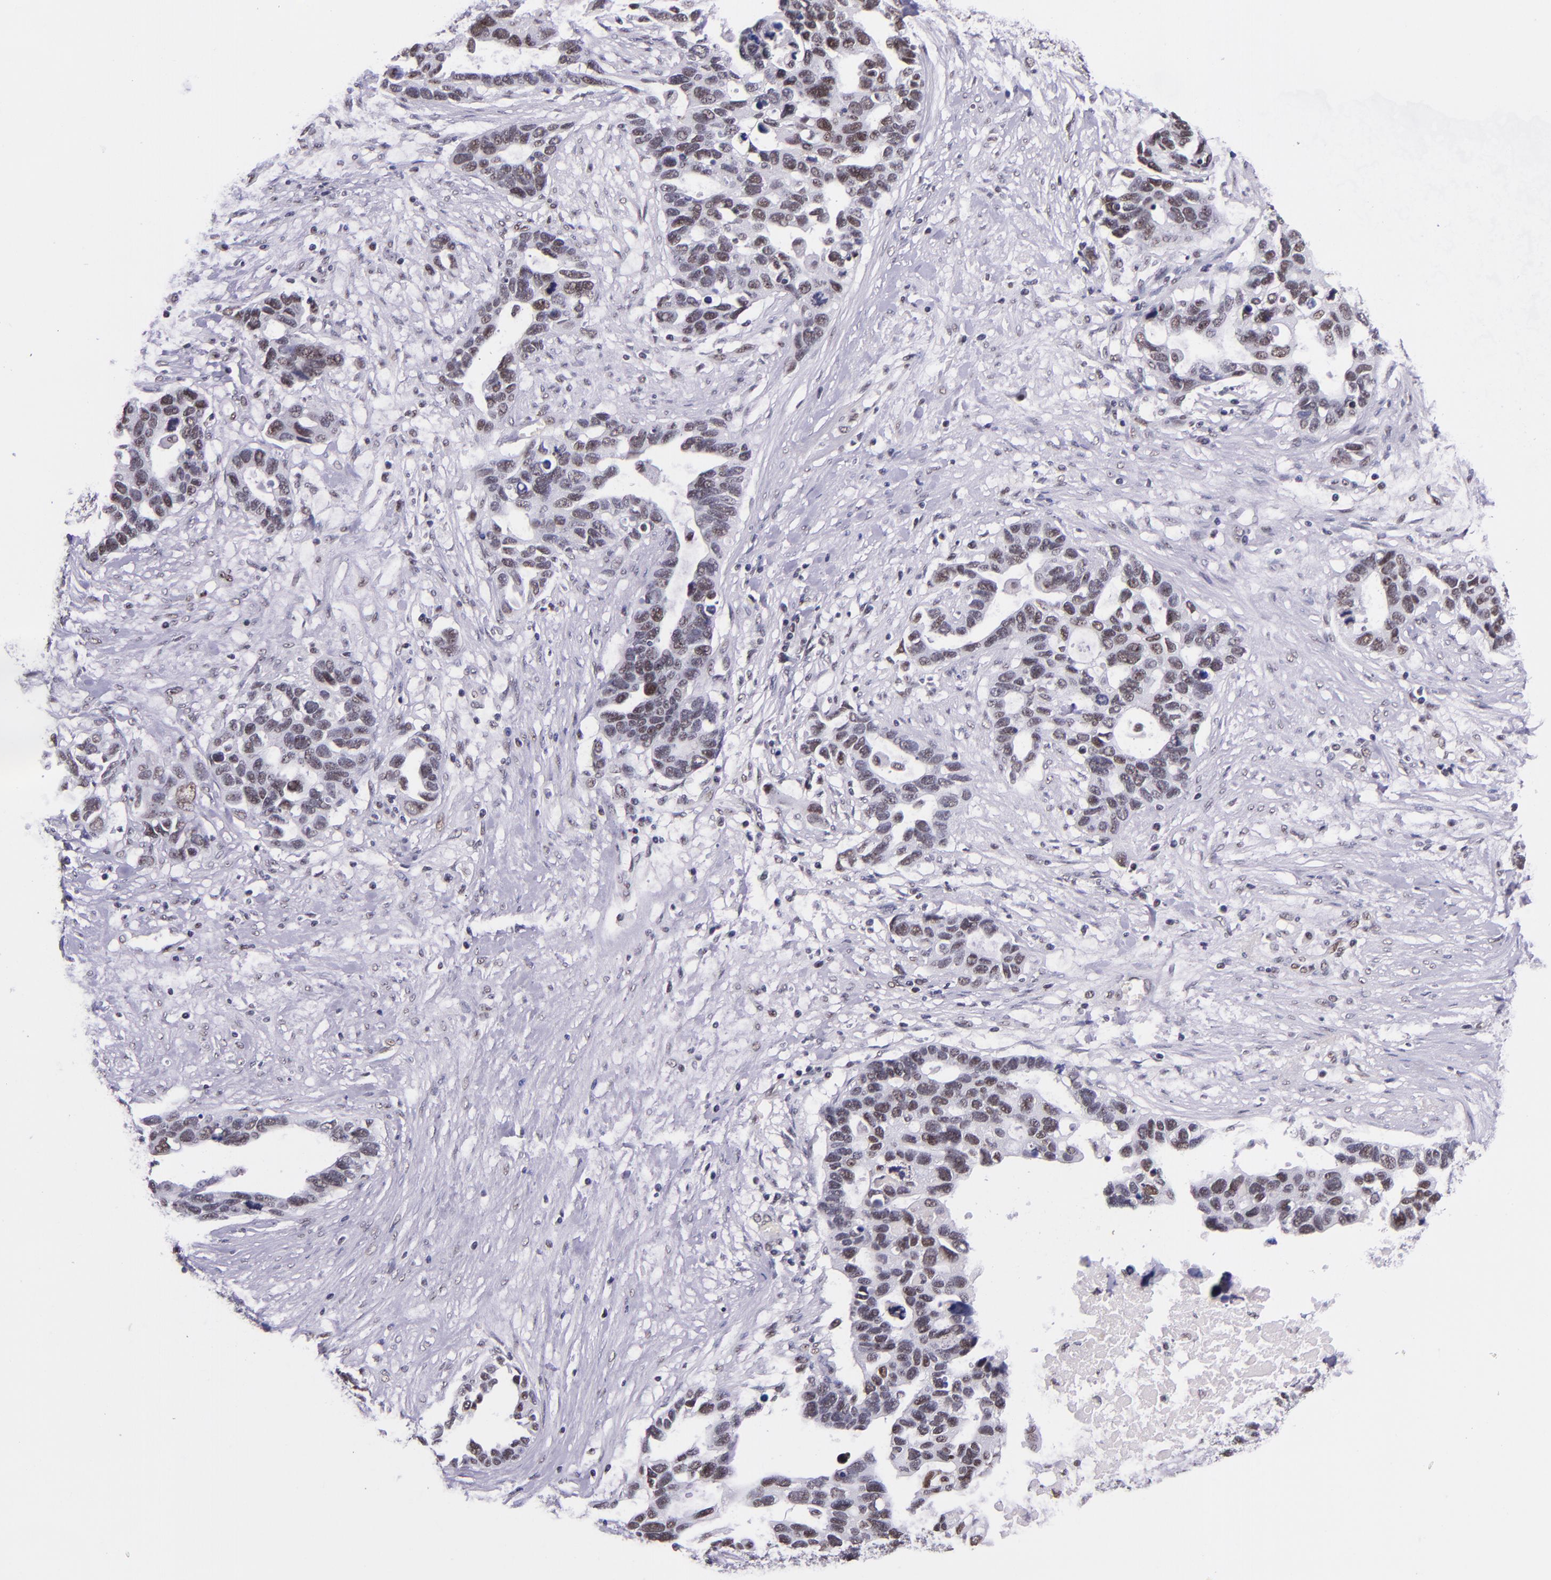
{"staining": {"intensity": "weak", "quantity": "25%-75%", "location": "nuclear"}, "tissue": "ovarian cancer", "cell_type": "Tumor cells", "image_type": "cancer", "snomed": [{"axis": "morphology", "description": "Cystadenocarcinoma, serous, NOS"}, {"axis": "topography", "description": "Ovary"}], "caption": "An IHC photomicrograph of neoplastic tissue is shown. Protein staining in brown labels weak nuclear positivity in ovarian cancer (serous cystadenocarcinoma) within tumor cells.", "gene": "GPKOW", "patient": {"sex": "female", "age": 54}}